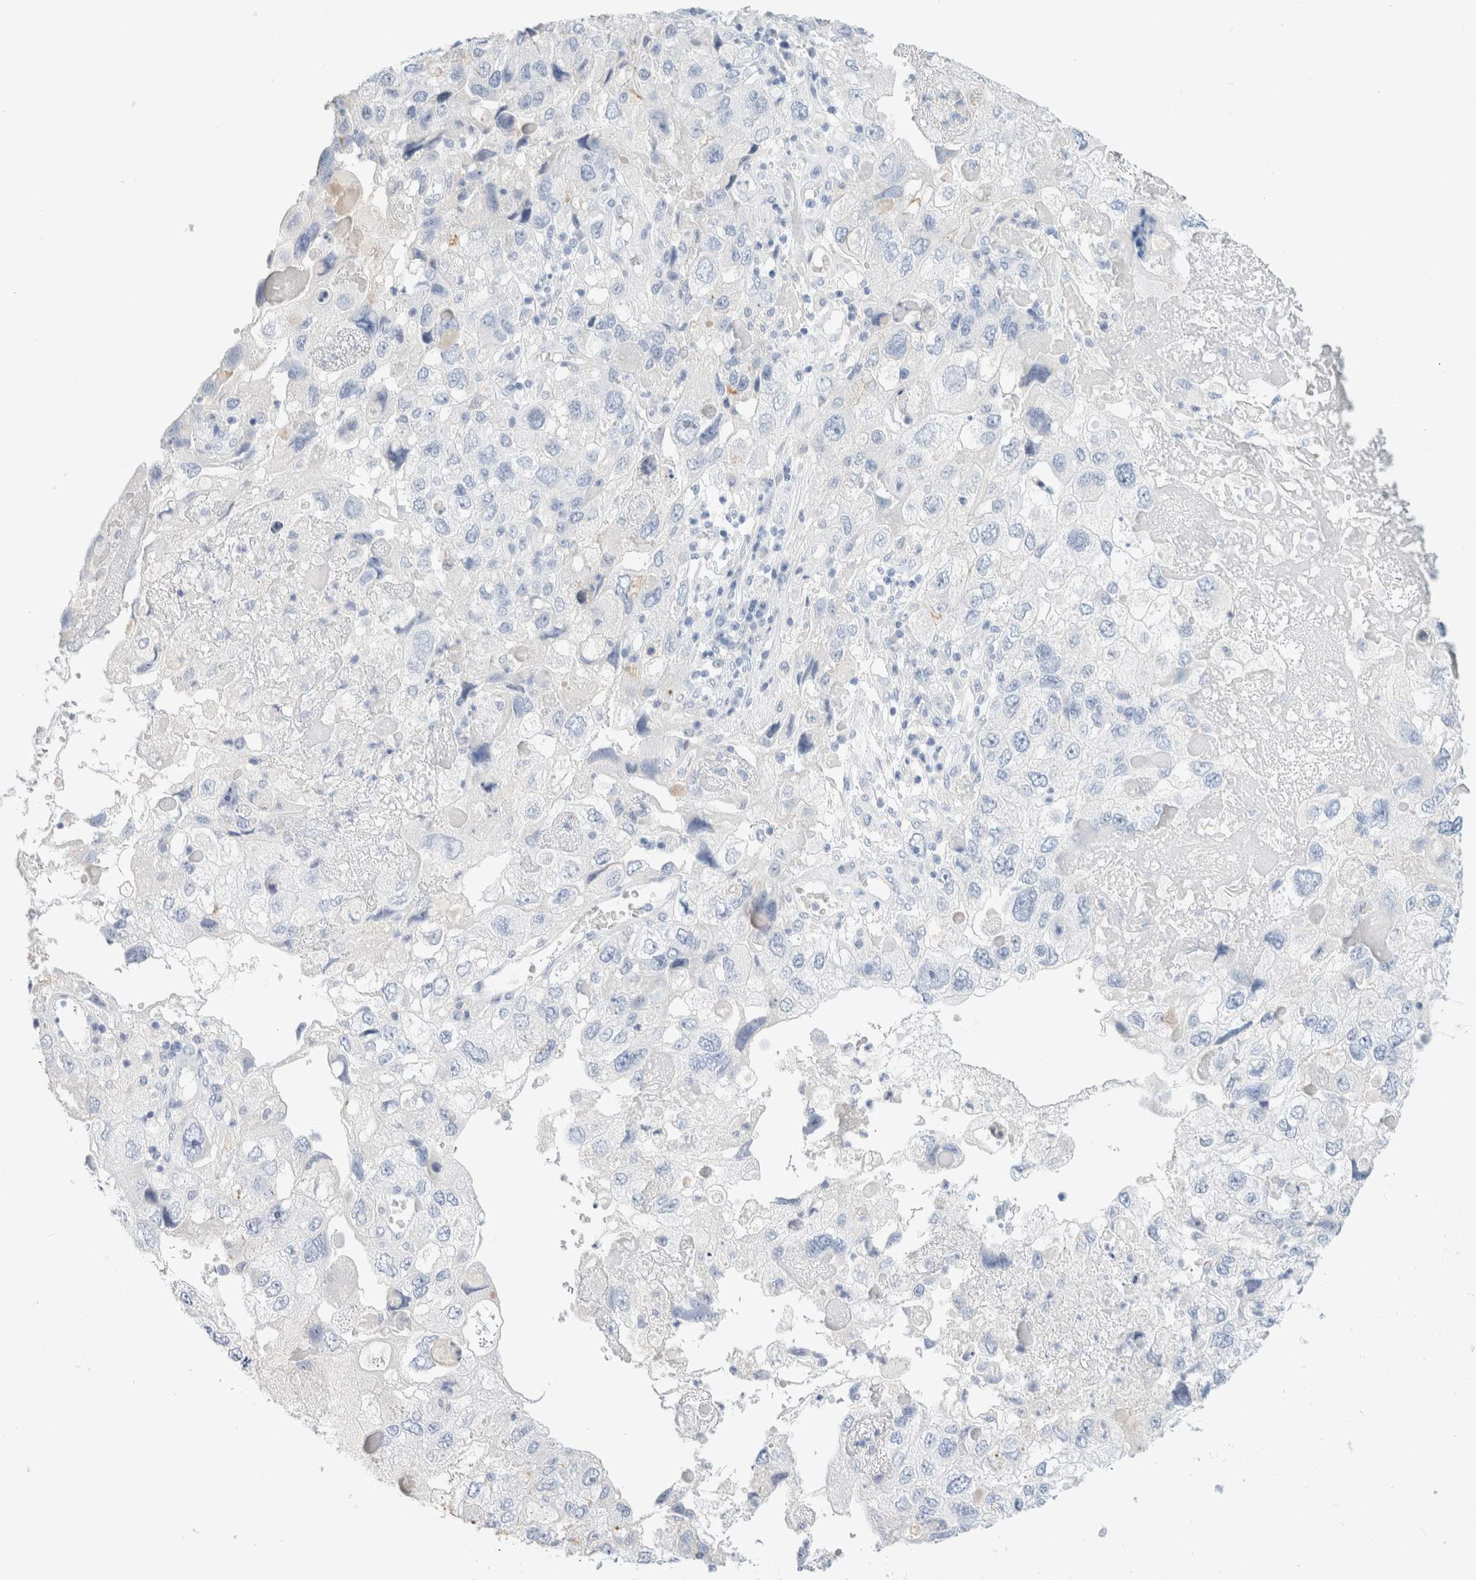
{"staining": {"intensity": "negative", "quantity": "none", "location": "none"}, "tissue": "endometrial cancer", "cell_type": "Tumor cells", "image_type": "cancer", "snomed": [{"axis": "morphology", "description": "Adenocarcinoma, NOS"}, {"axis": "topography", "description": "Endometrium"}], "caption": "High magnification brightfield microscopy of endometrial adenocarcinoma stained with DAB (brown) and counterstained with hematoxylin (blue): tumor cells show no significant positivity.", "gene": "CPQ", "patient": {"sex": "female", "age": 49}}